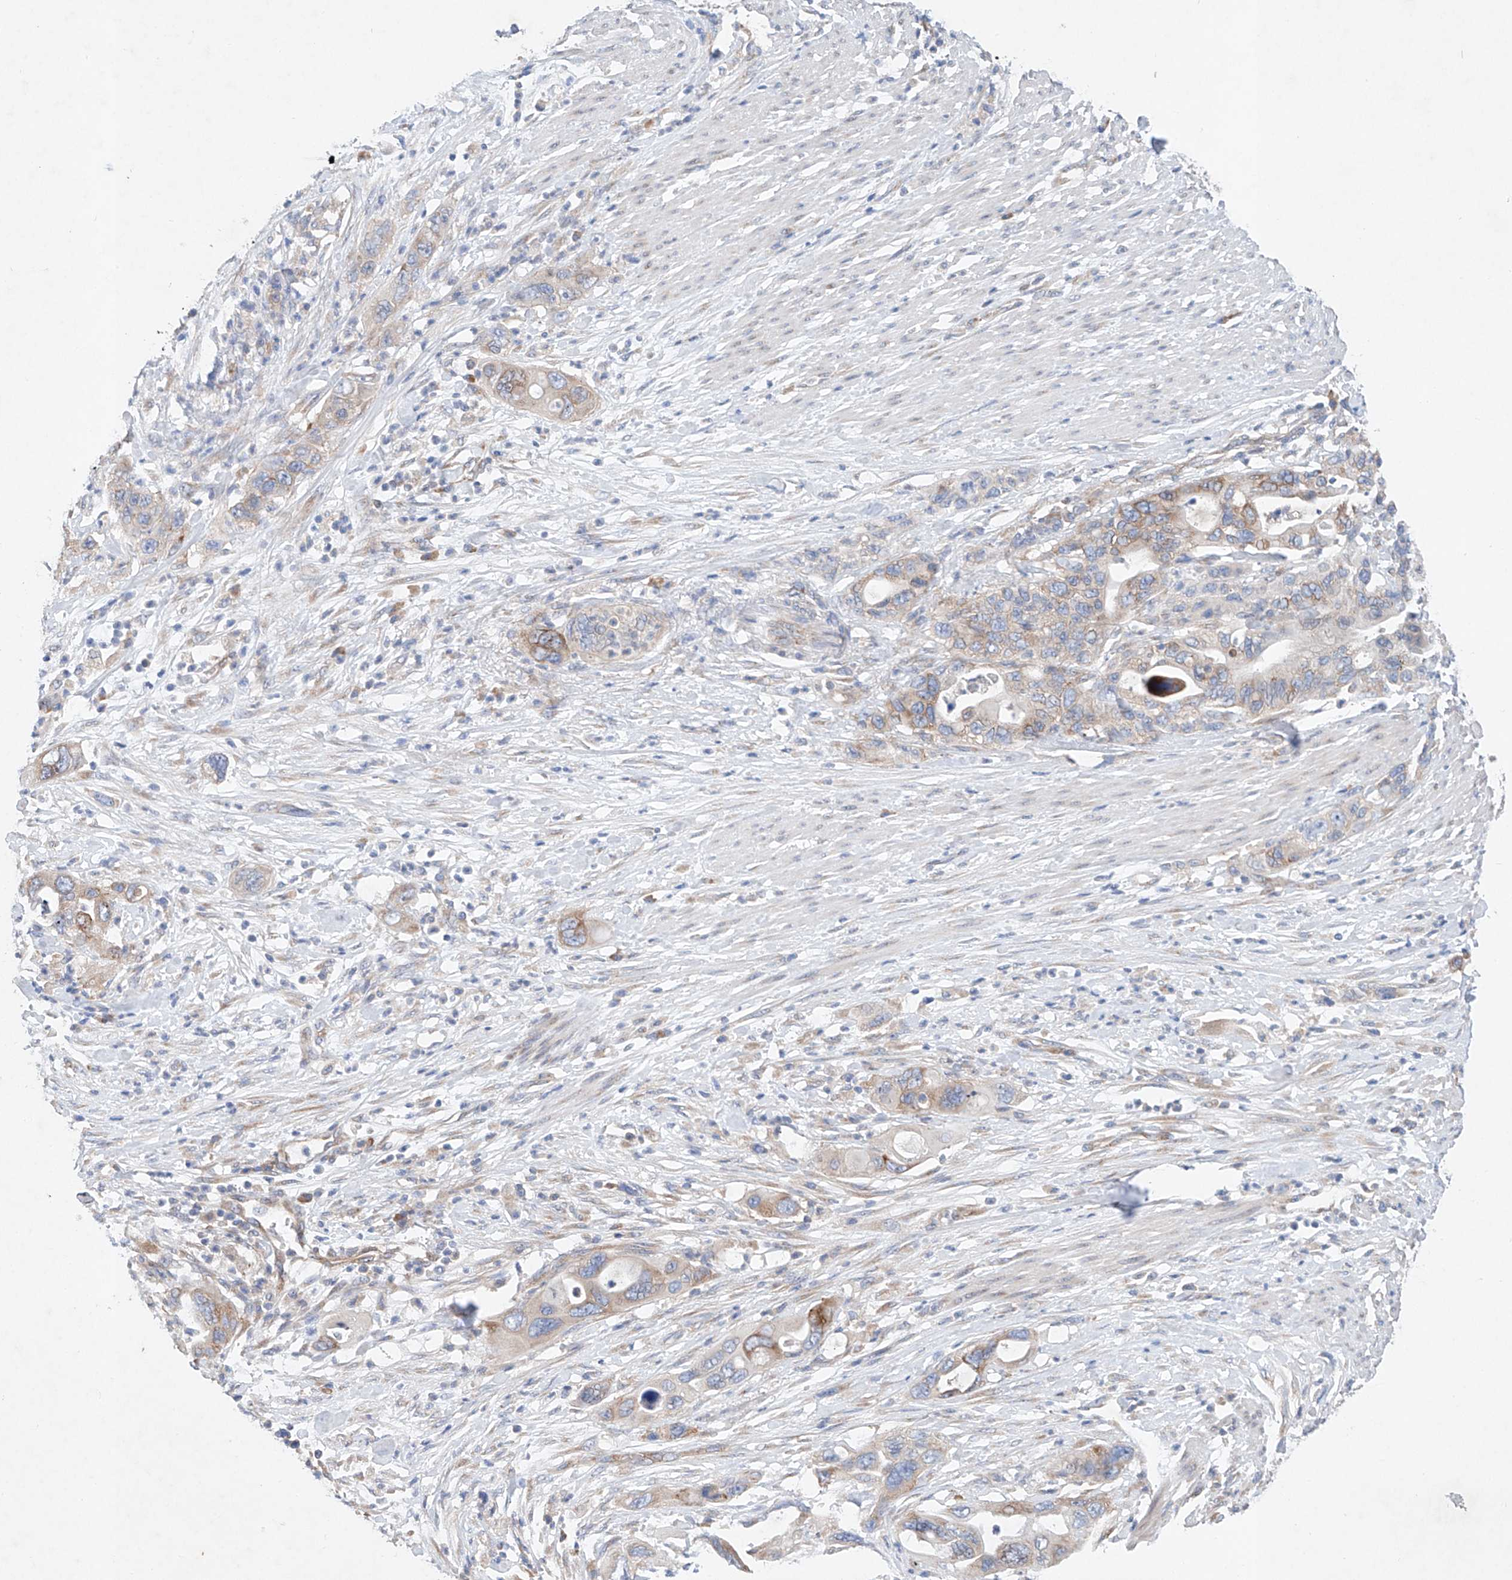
{"staining": {"intensity": "moderate", "quantity": "25%-75%", "location": "cytoplasmic/membranous"}, "tissue": "pancreatic cancer", "cell_type": "Tumor cells", "image_type": "cancer", "snomed": [{"axis": "morphology", "description": "Adenocarcinoma, NOS"}, {"axis": "topography", "description": "Pancreas"}], "caption": "The immunohistochemical stain highlights moderate cytoplasmic/membranous staining in tumor cells of pancreatic adenocarcinoma tissue. The protein is shown in brown color, while the nuclei are stained blue.", "gene": "FASTK", "patient": {"sex": "female", "age": 71}}